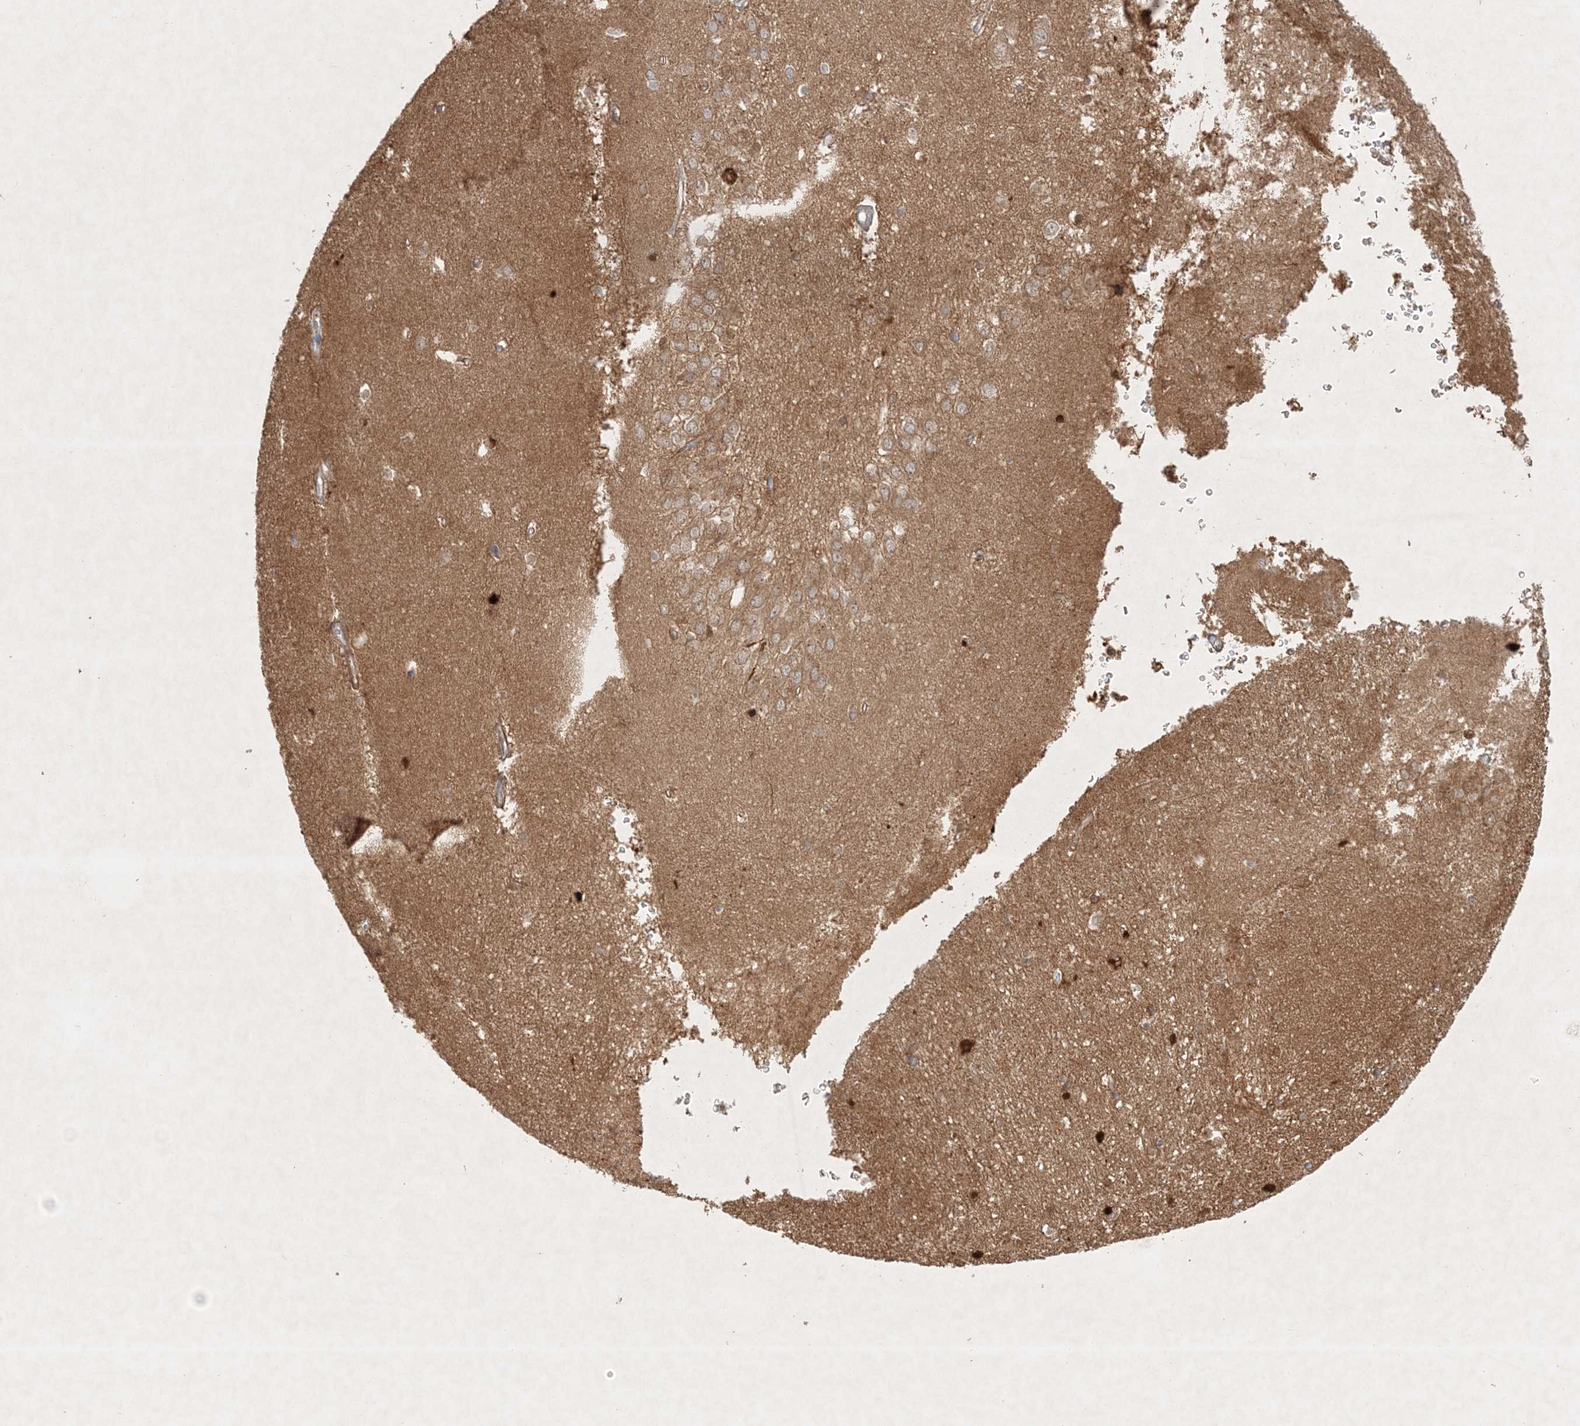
{"staining": {"intensity": "weak", "quantity": "<25%", "location": "cytoplasmic/membranous"}, "tissue": "hippocampus", "cell_type": "Glial cells", "image_type": "normal", "snomed": [{"axis": "morphology", "description": "Normal tissue, NOS"}, {"axis": "topography", "description": "Hippocampus"}], "caption": "DAB immunohistochemical staining of unremarkable hippocampus exhibits no significant staining in glial cells.", "gene": "STK11IP", "patient": {"sex": "female", "age": 64}}